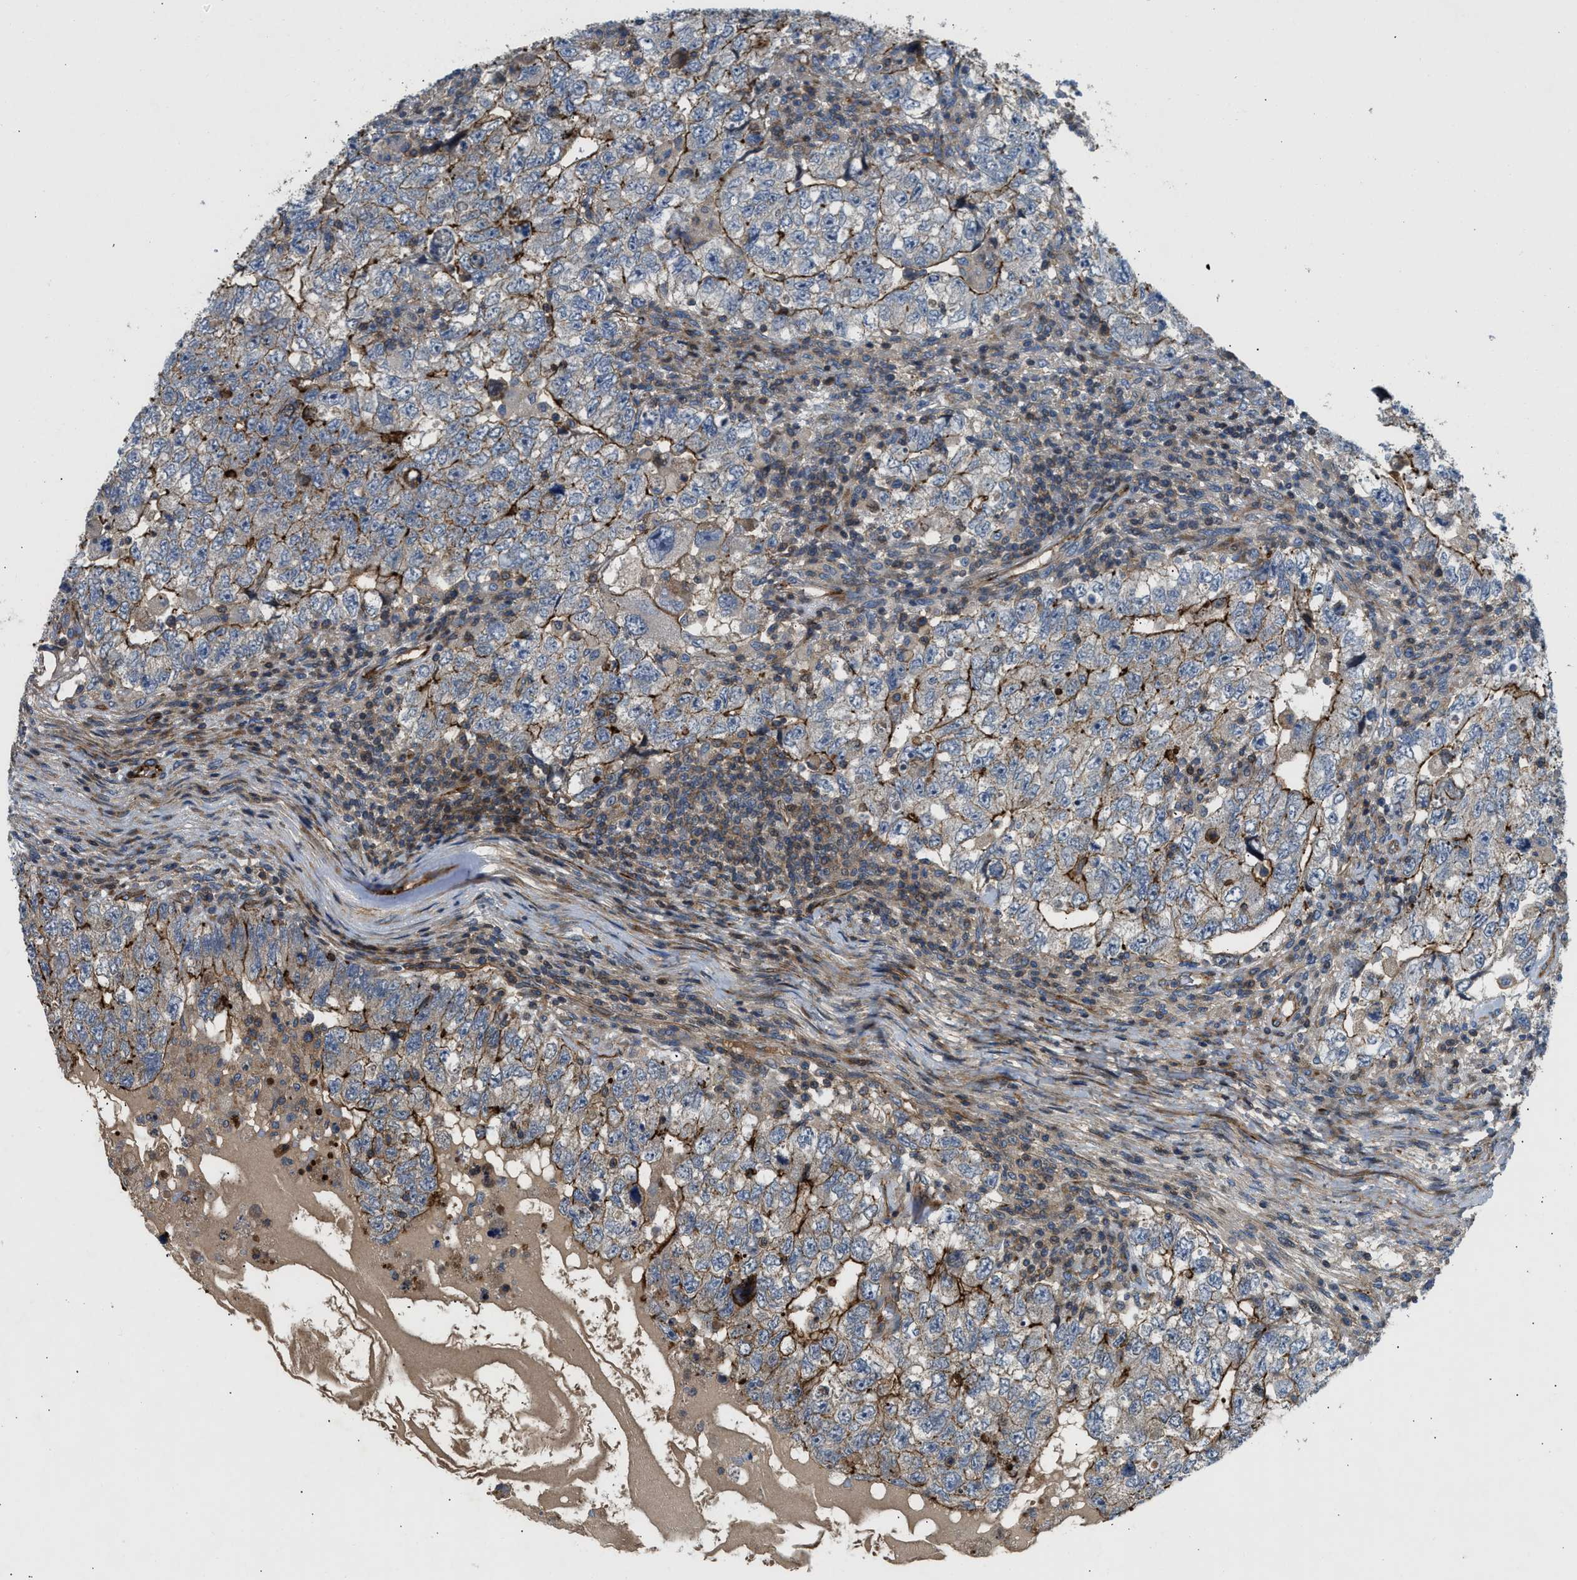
{"staining": {"intensity": "strong", "quantity": "25%-75%", "location": "cytoplasmic/membranous"}, "tissue": "testis cancer", "cell_type": "Tumor cells", "image_type": "cancer", "snomed": [{"axis": "morphology", "description": "Carcinoma, Embryonal, NOS"}, {"axis": "topography", "description": "Testis"}], "caption": "Testis cancer stained with a brown dye shows strong cytoplasmic/membranous positive staining in approximately 25%-75% of tumor cells.", "gene": "NYNRIN", "patient": {"sex": "male", "age": 36}}